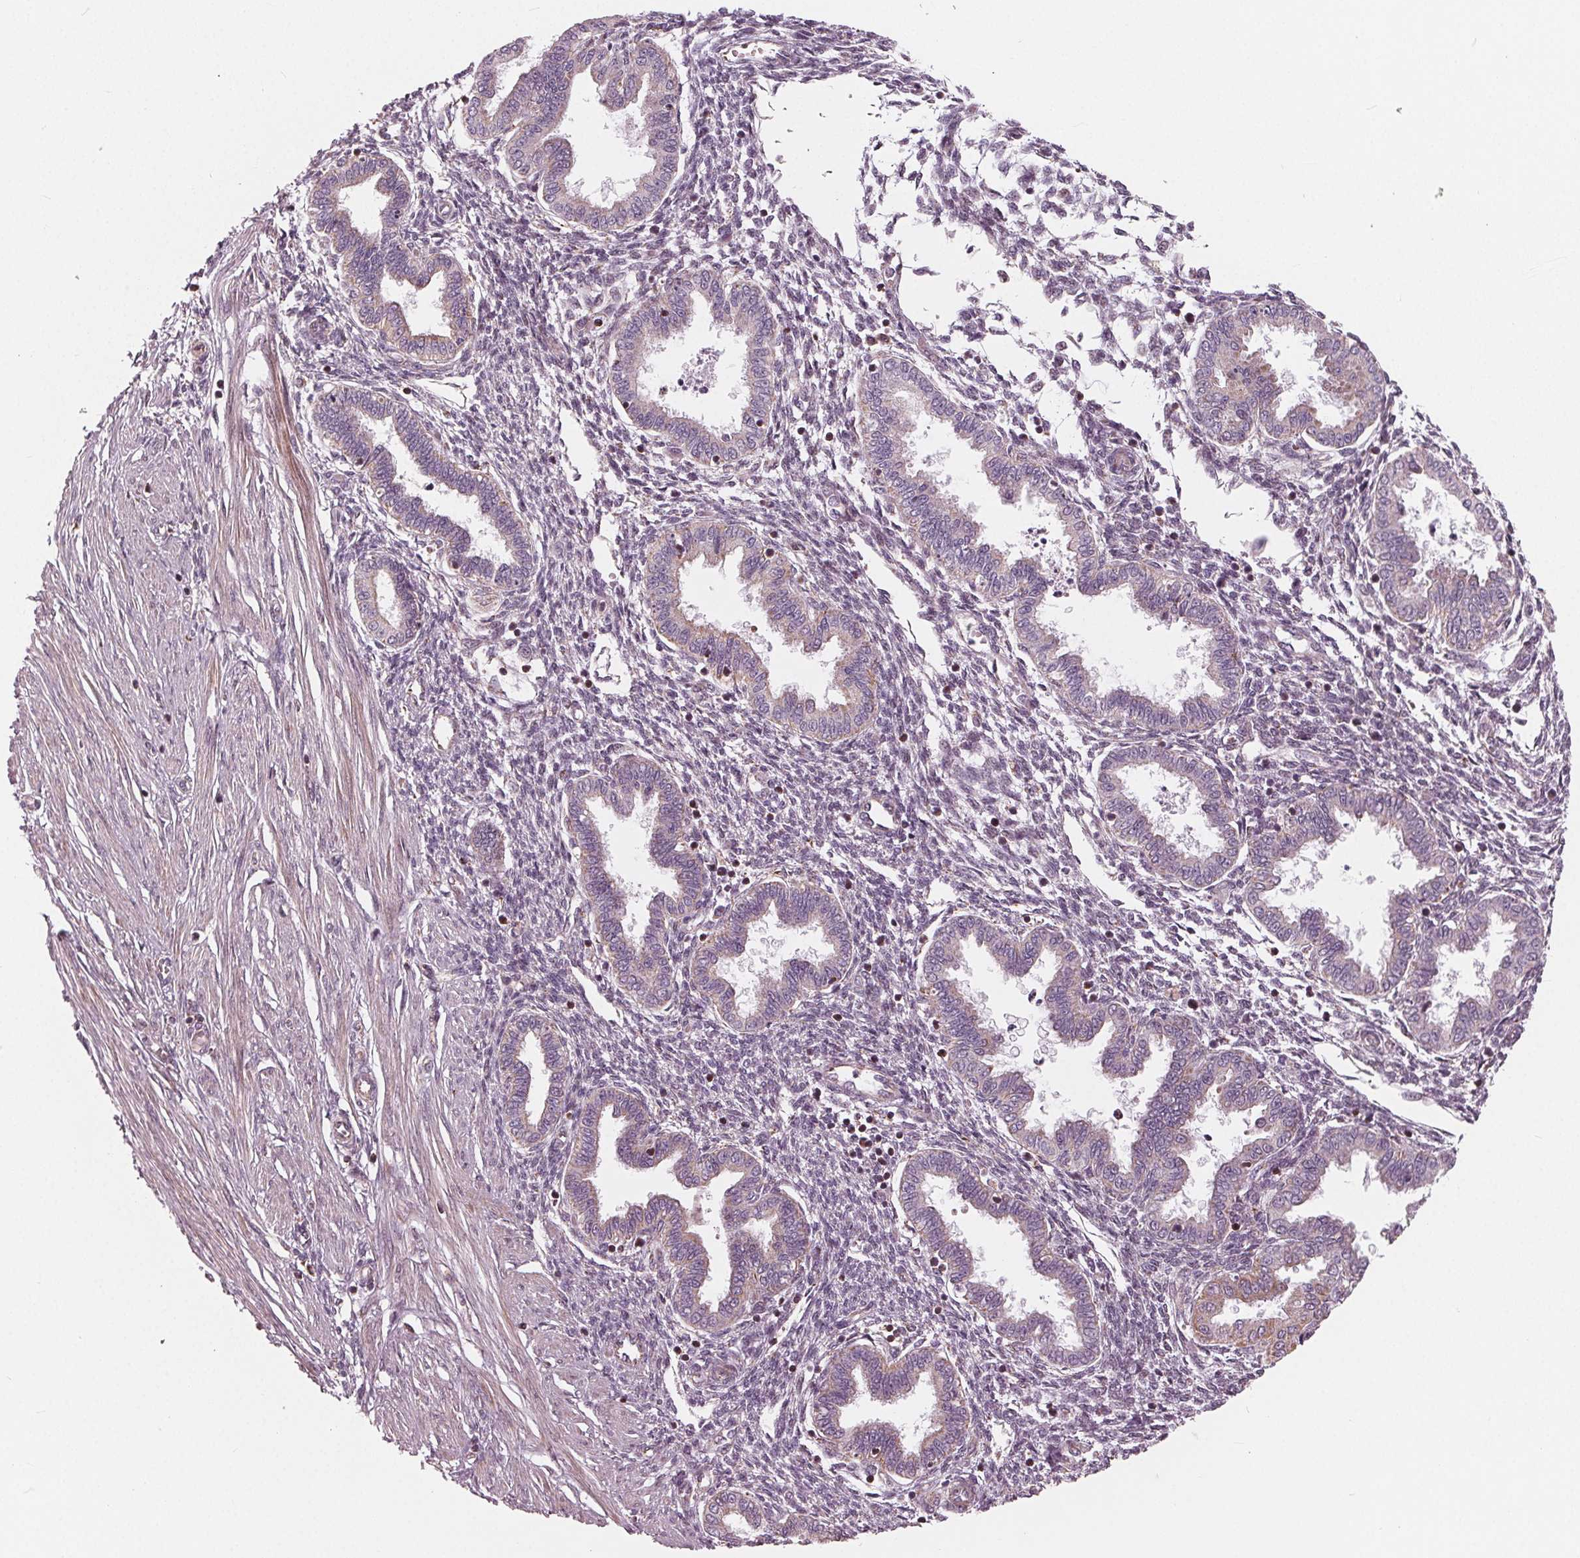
{"staining": {"intensity": "negative", "quantity": "none", "location": "none"}, "tissue": "endometrium", "cell_type": "Cells in endometrial stroma", "image_type": "normal", "snomed": [{"axis": "morphology", "description": "Normal tissue, NOS"}, {"axis": "topography", "description": "Endometrium"}], "caption": "A high-resolution image shows IHC staining of normal endometrium, which demonstrates no significant positivity in cells in endometrial stroma.", "gene": "DCAF4L2", "patient": {"sex": "female", "age": 33}}